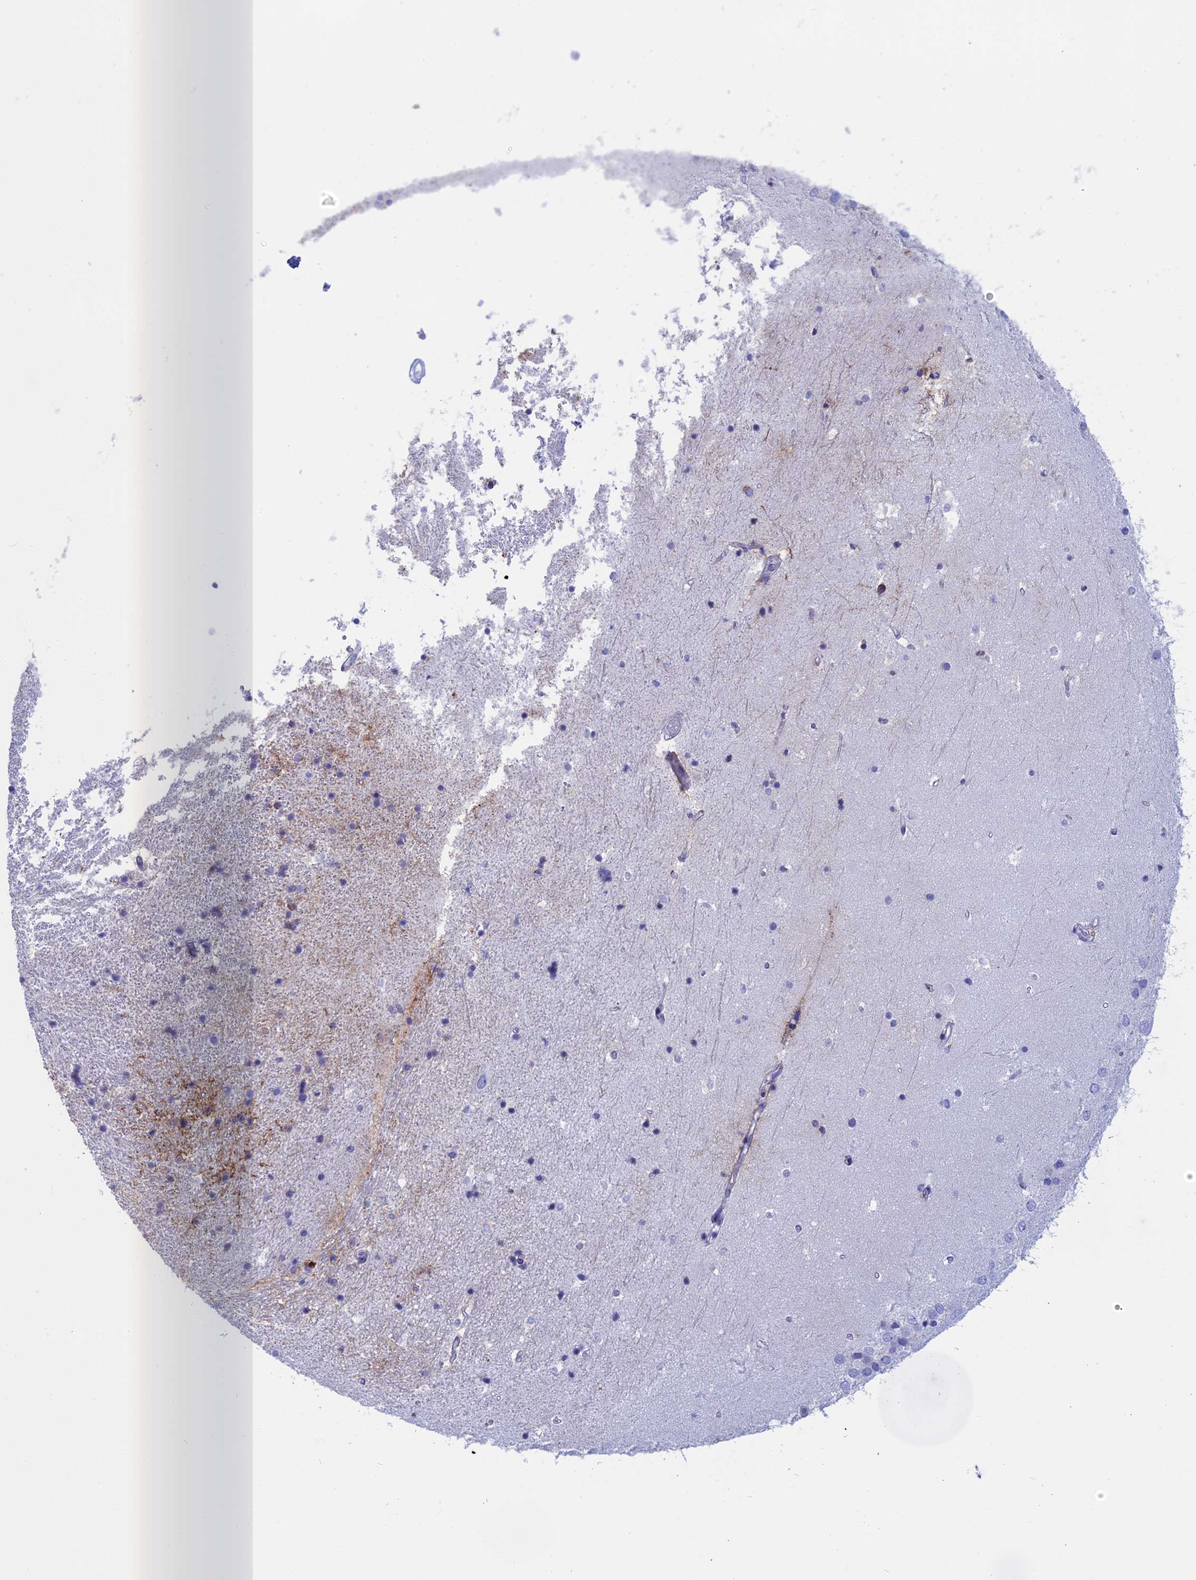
{"staining": {"intensity": "negative", "quantity": "none", "location": "none"}, "tissue": "hippocampus", "cell_type": "Glial cells", "image_type": "normal", "snomed": [{"axis": "morphology", "description": "Normal tissue, NOS"}, {"axis": "topography", "description": "Hippocampus"}], "caption": "Hippocampus stained for a protein using IHC demonstrates no staining glial cells.", "gene": "ERICH4", "patient": {"sex": "female", "age": 52}}